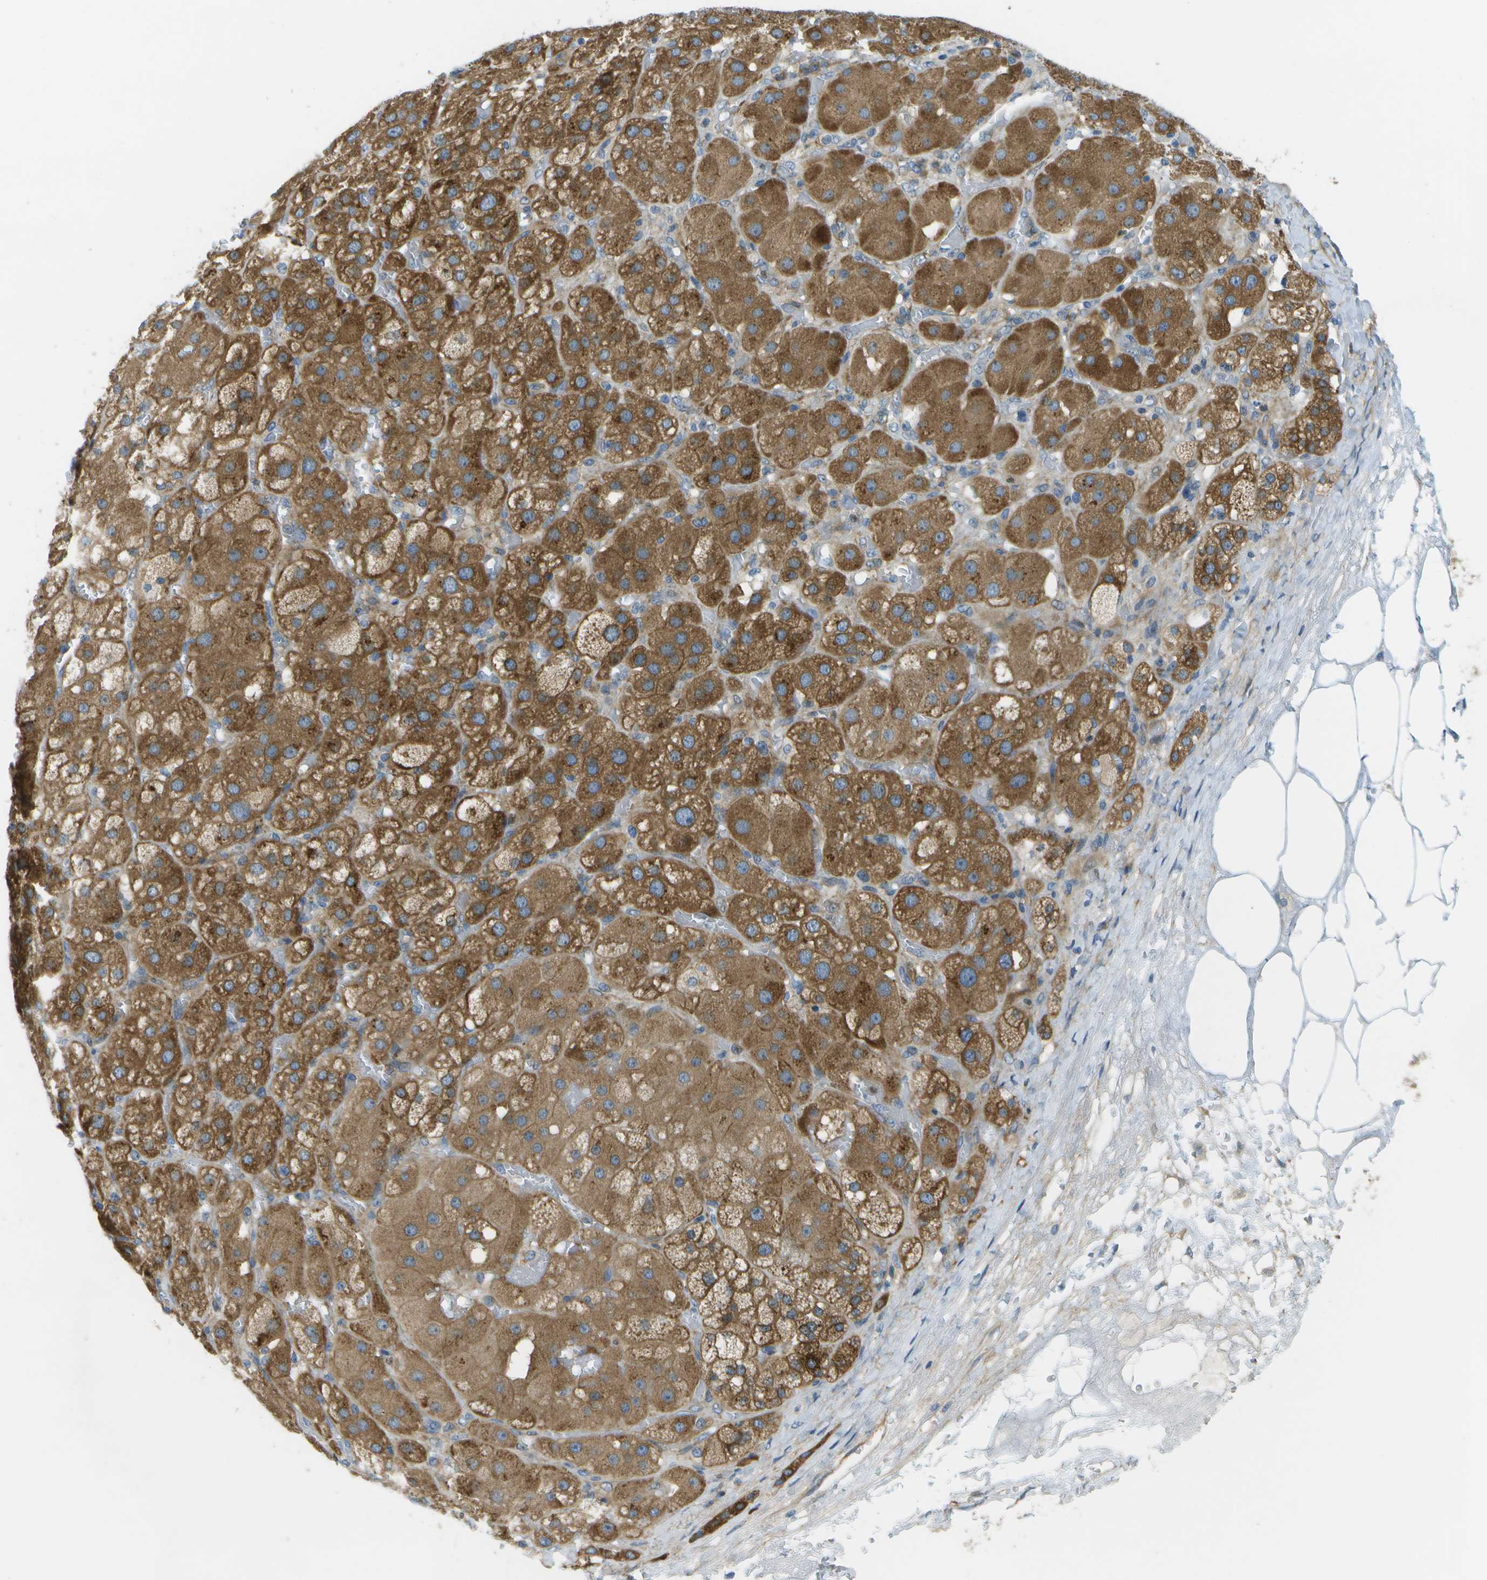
{"staining": {"intensity": "strong", "quantity": ">75%", "location": "cytoplasmic/membranous"}, "tissue": "adrenal gland", "cell_type": "Glandular cells", "image_type": "normal", "snomed": [{"axis": "morphology", "description": "Normal tissue, NOS"}, {"axis": "topography", "description": "Adrenal gland"}], "caption": "Glandular cells show high levels of strong cytoplasmic/membranous expression in approximately >75% of cells in normal human adrenal gland.", "gene": "WNK2", "patient": {"sex": "female", "age": 47}}